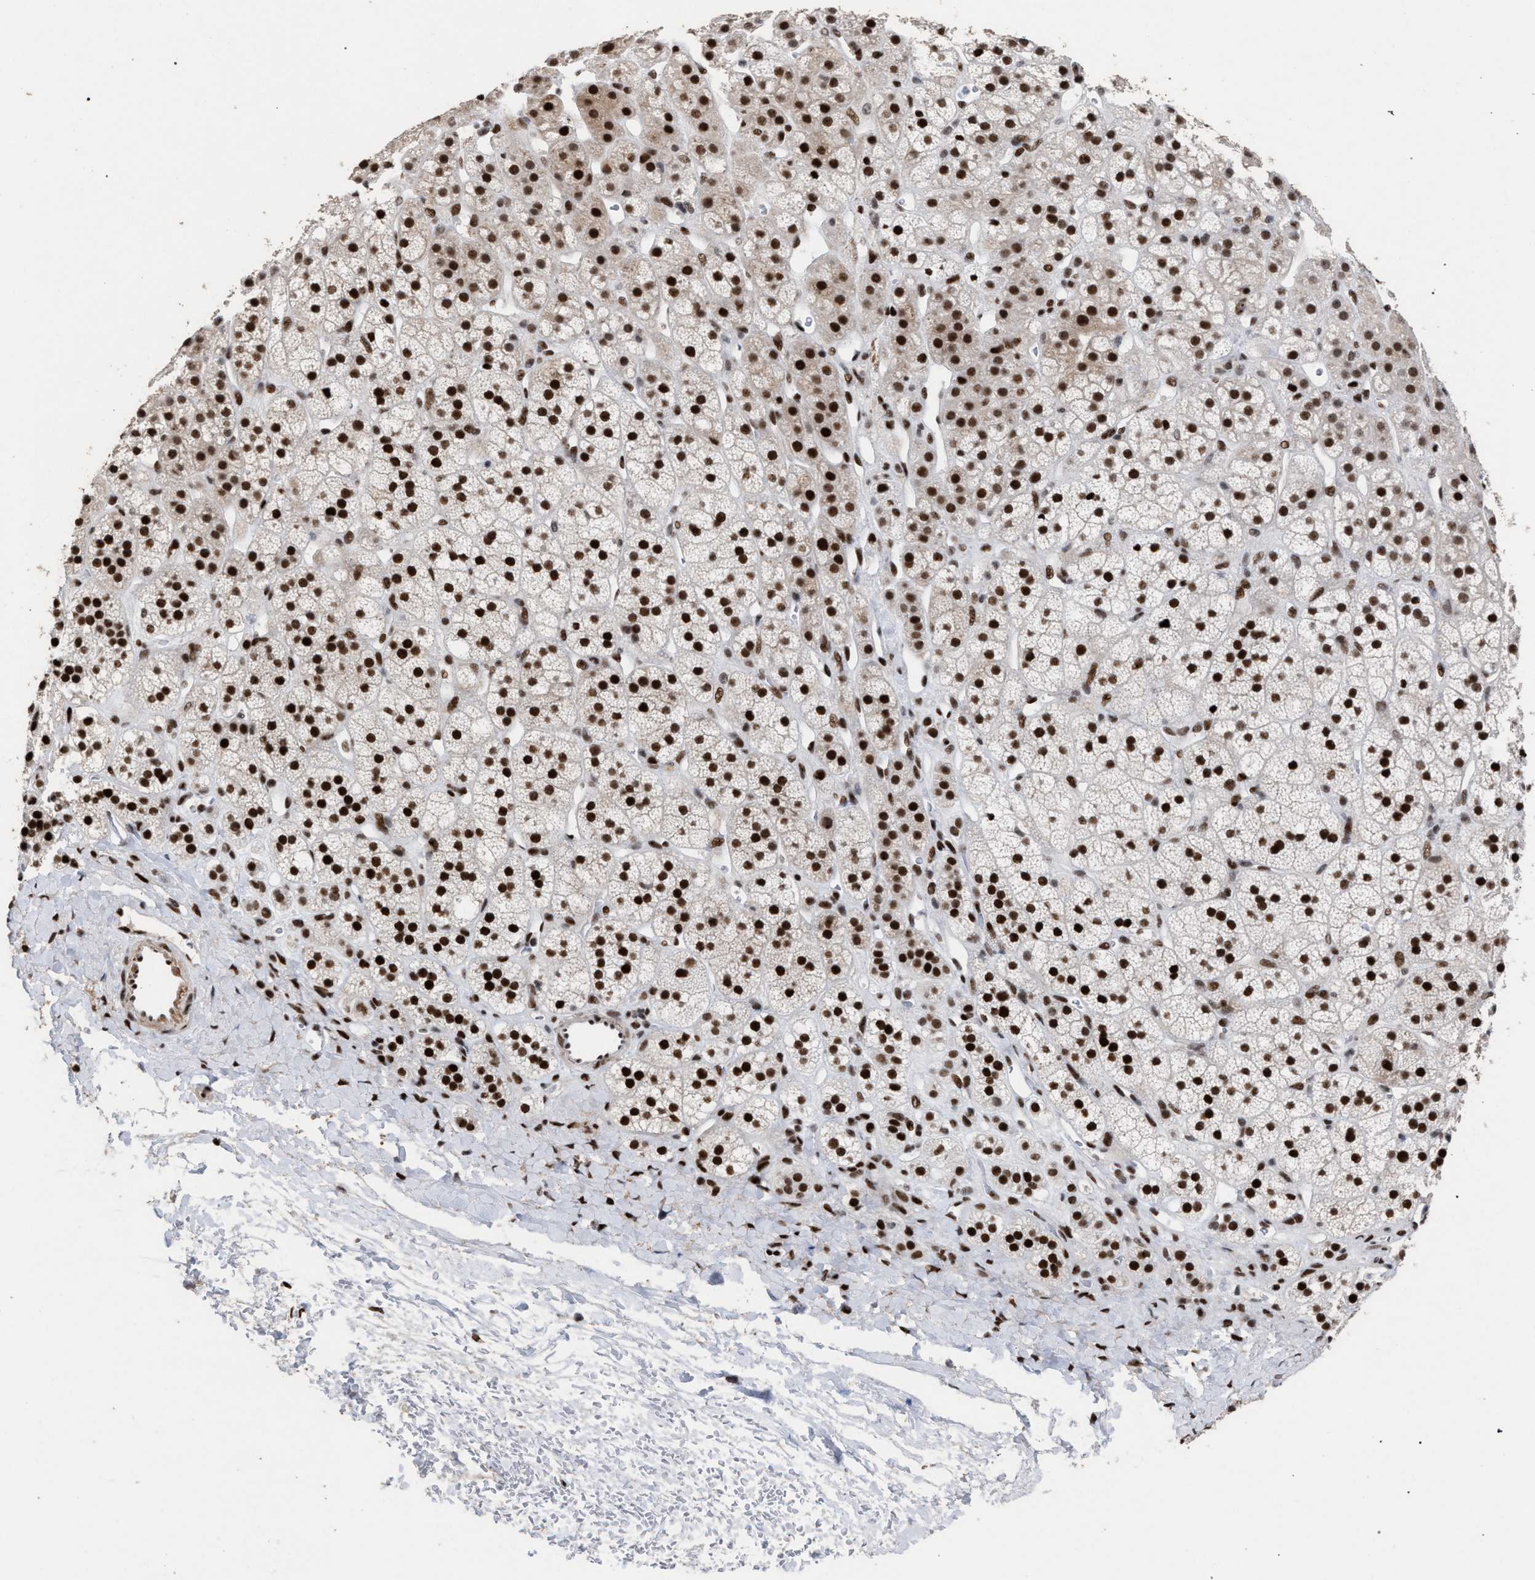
{"staining": {"intensity": "strong", "quantity": ">75%", "location": "nuclear"}, "tissue": "adrenal gland", "cell_type": "Glandular cells", "image_type": "normal", "snomed": [{"axis": "morphology", "description": "Normal tissue, NOS"}, {"axis": "topography", "description": "Adrenal gland"}], "caption": "This is an image of immunohistochemistry (IHC) staining of benign adrenal gland, which shows strong expression in the nuclear of glandular cells.", "gene": "TP53BP1", "patient": {"sex": "male", "age": 56}}